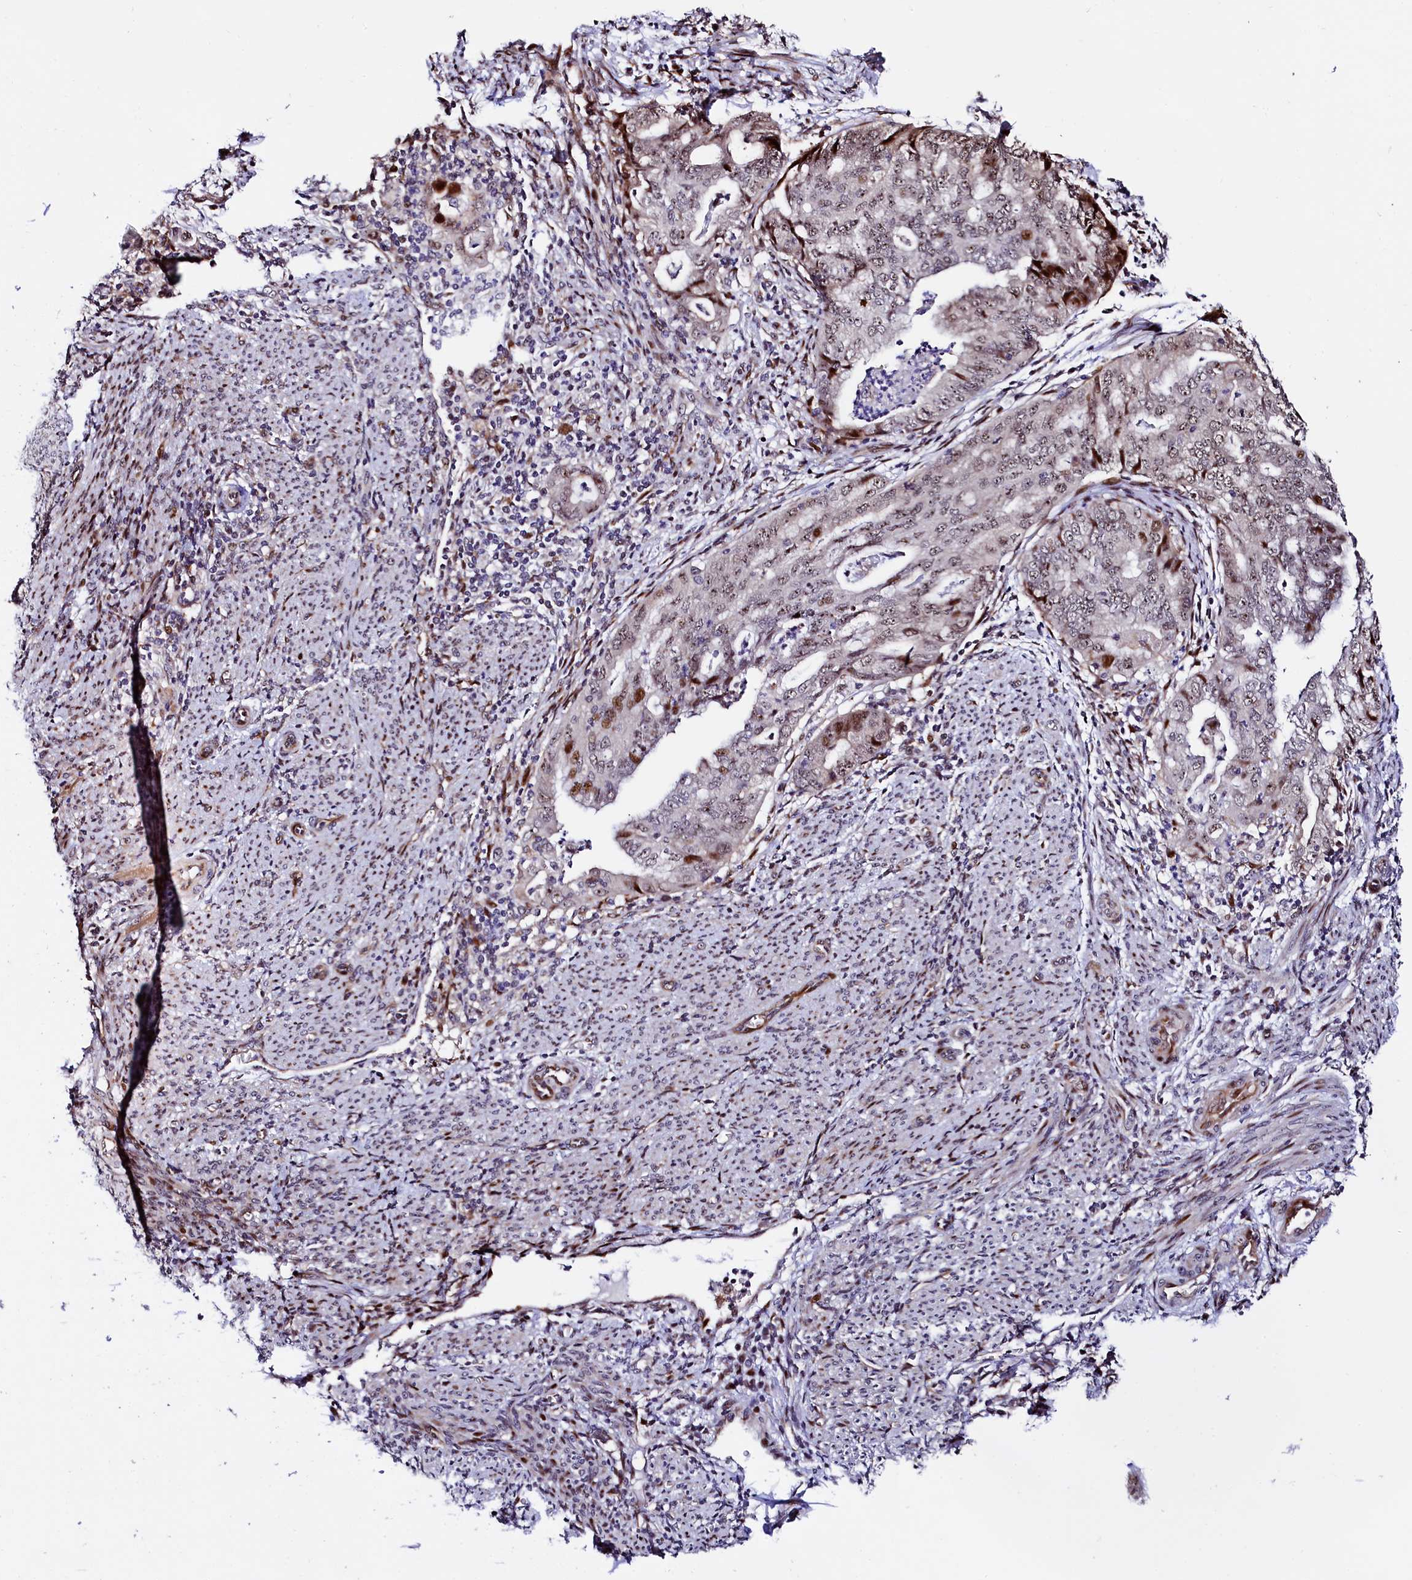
{"staining": {"intensity": "moderate", "quantity": "<25%", "location": "nuclear"}, "tissue": "endometrial cancer", "cell_type": "Tumor cells", "image_type": "cancer", "snomed": [{"axis": "morphology", "description": "Adenocarcinoma, NOS"}, {"axis": "topography", "description": "Endometrium"}], "caption": "Protein positivity by immunohistochemistry (IHC) exhibits moderate nuclear positivity in about <25% of tumor cells in endometrial adenocarcinoma.", "gene": "TRMT112", "patient": {"sex": "female", "age": 79}}